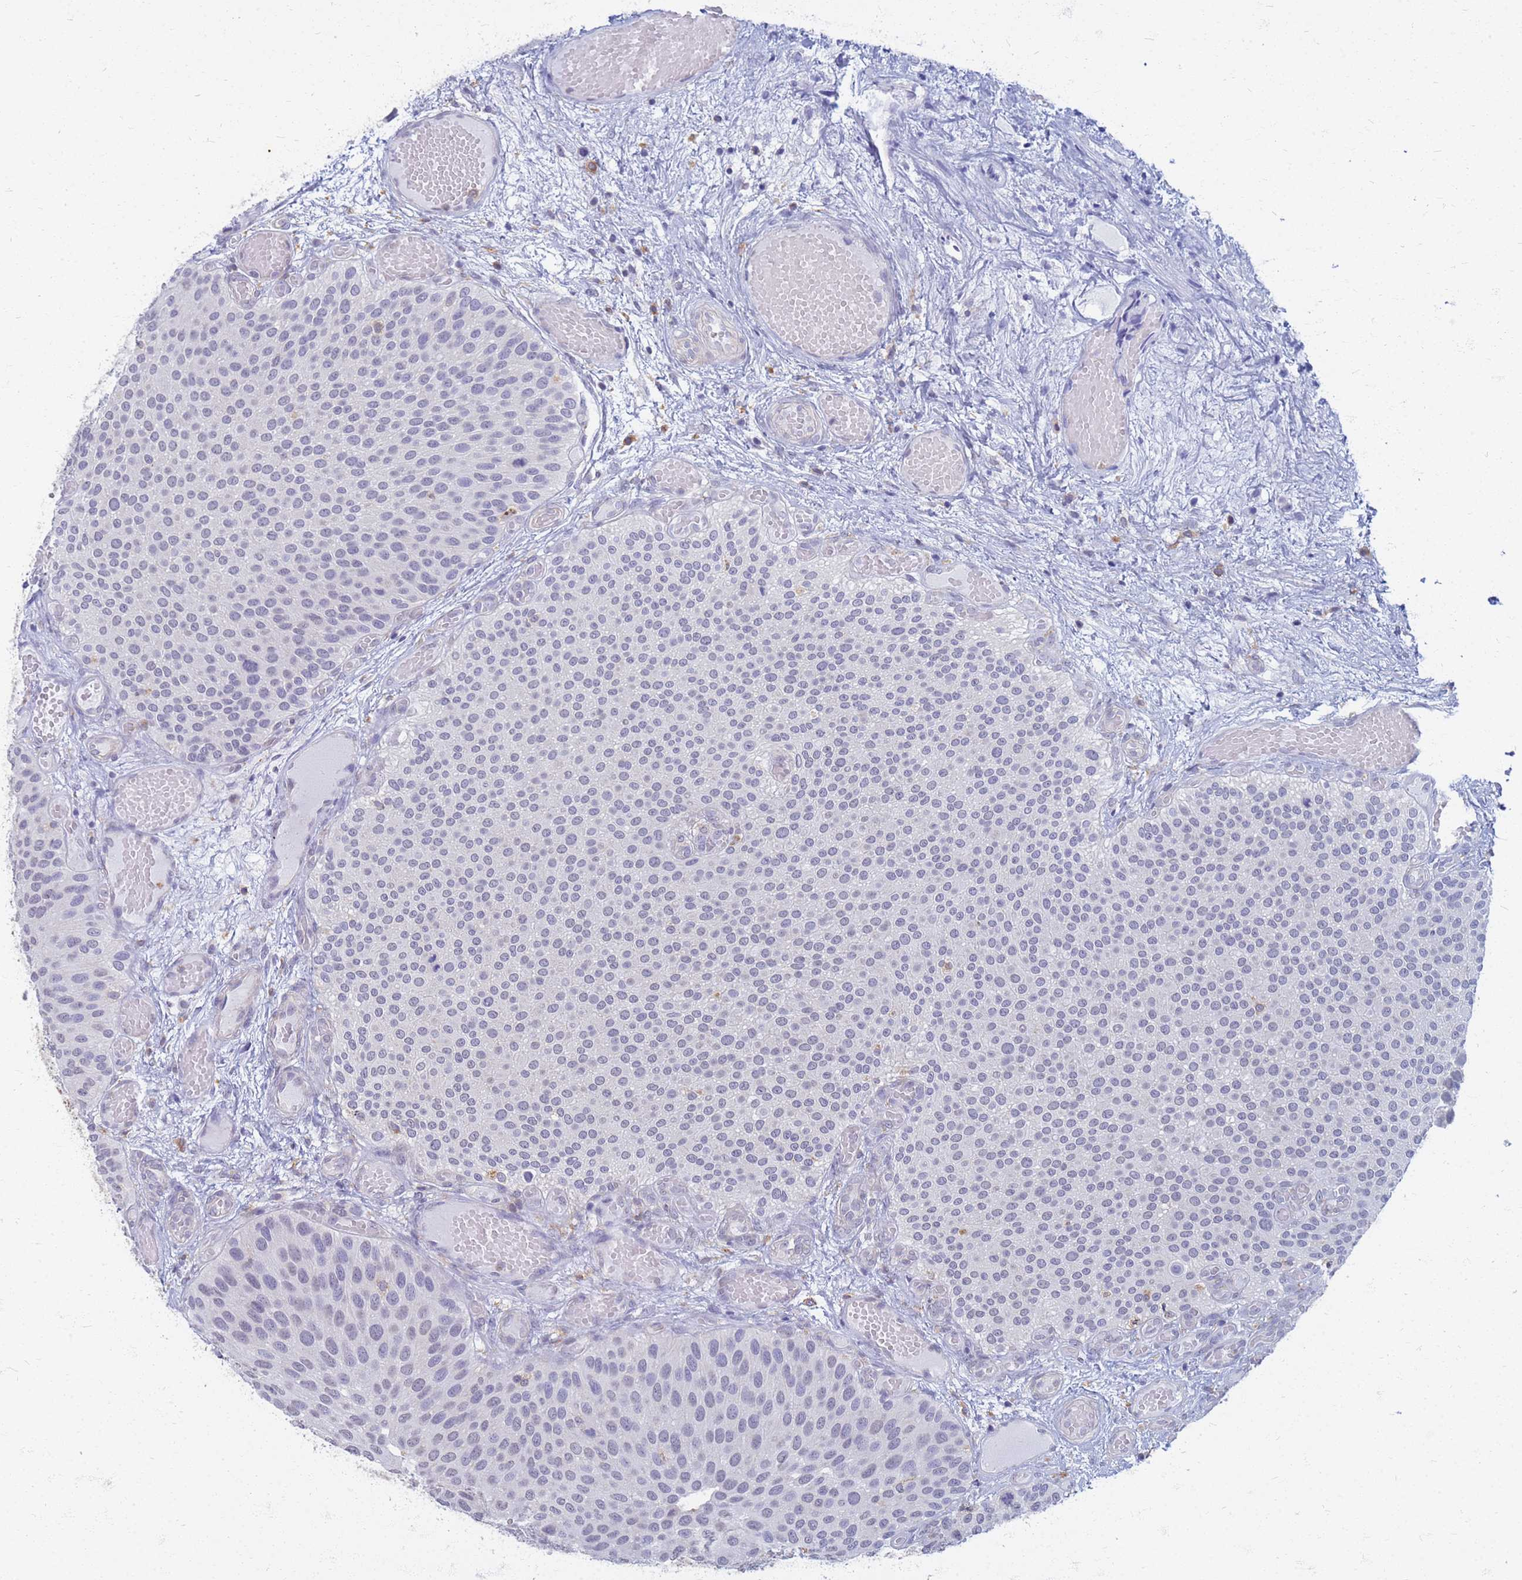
{"staining": {"intensity": "negative", "quantity": "none", "location": "none"}, "tissue": "urothelial cancer", "cell_type": "Tumor cells", "image_type": "cancer", "snomed": [{"axis": "morphology", "description": "Urothelial carcinoma, Low grade"}, {"axis": "topography", "description": "Urinary bladder"}], "caption": "This is an IHC image of urothelial cancer. There is no staining in tumor cells.", "gene": "ATP6V1E1", "patient": {"sex": "male", "age": 89}}